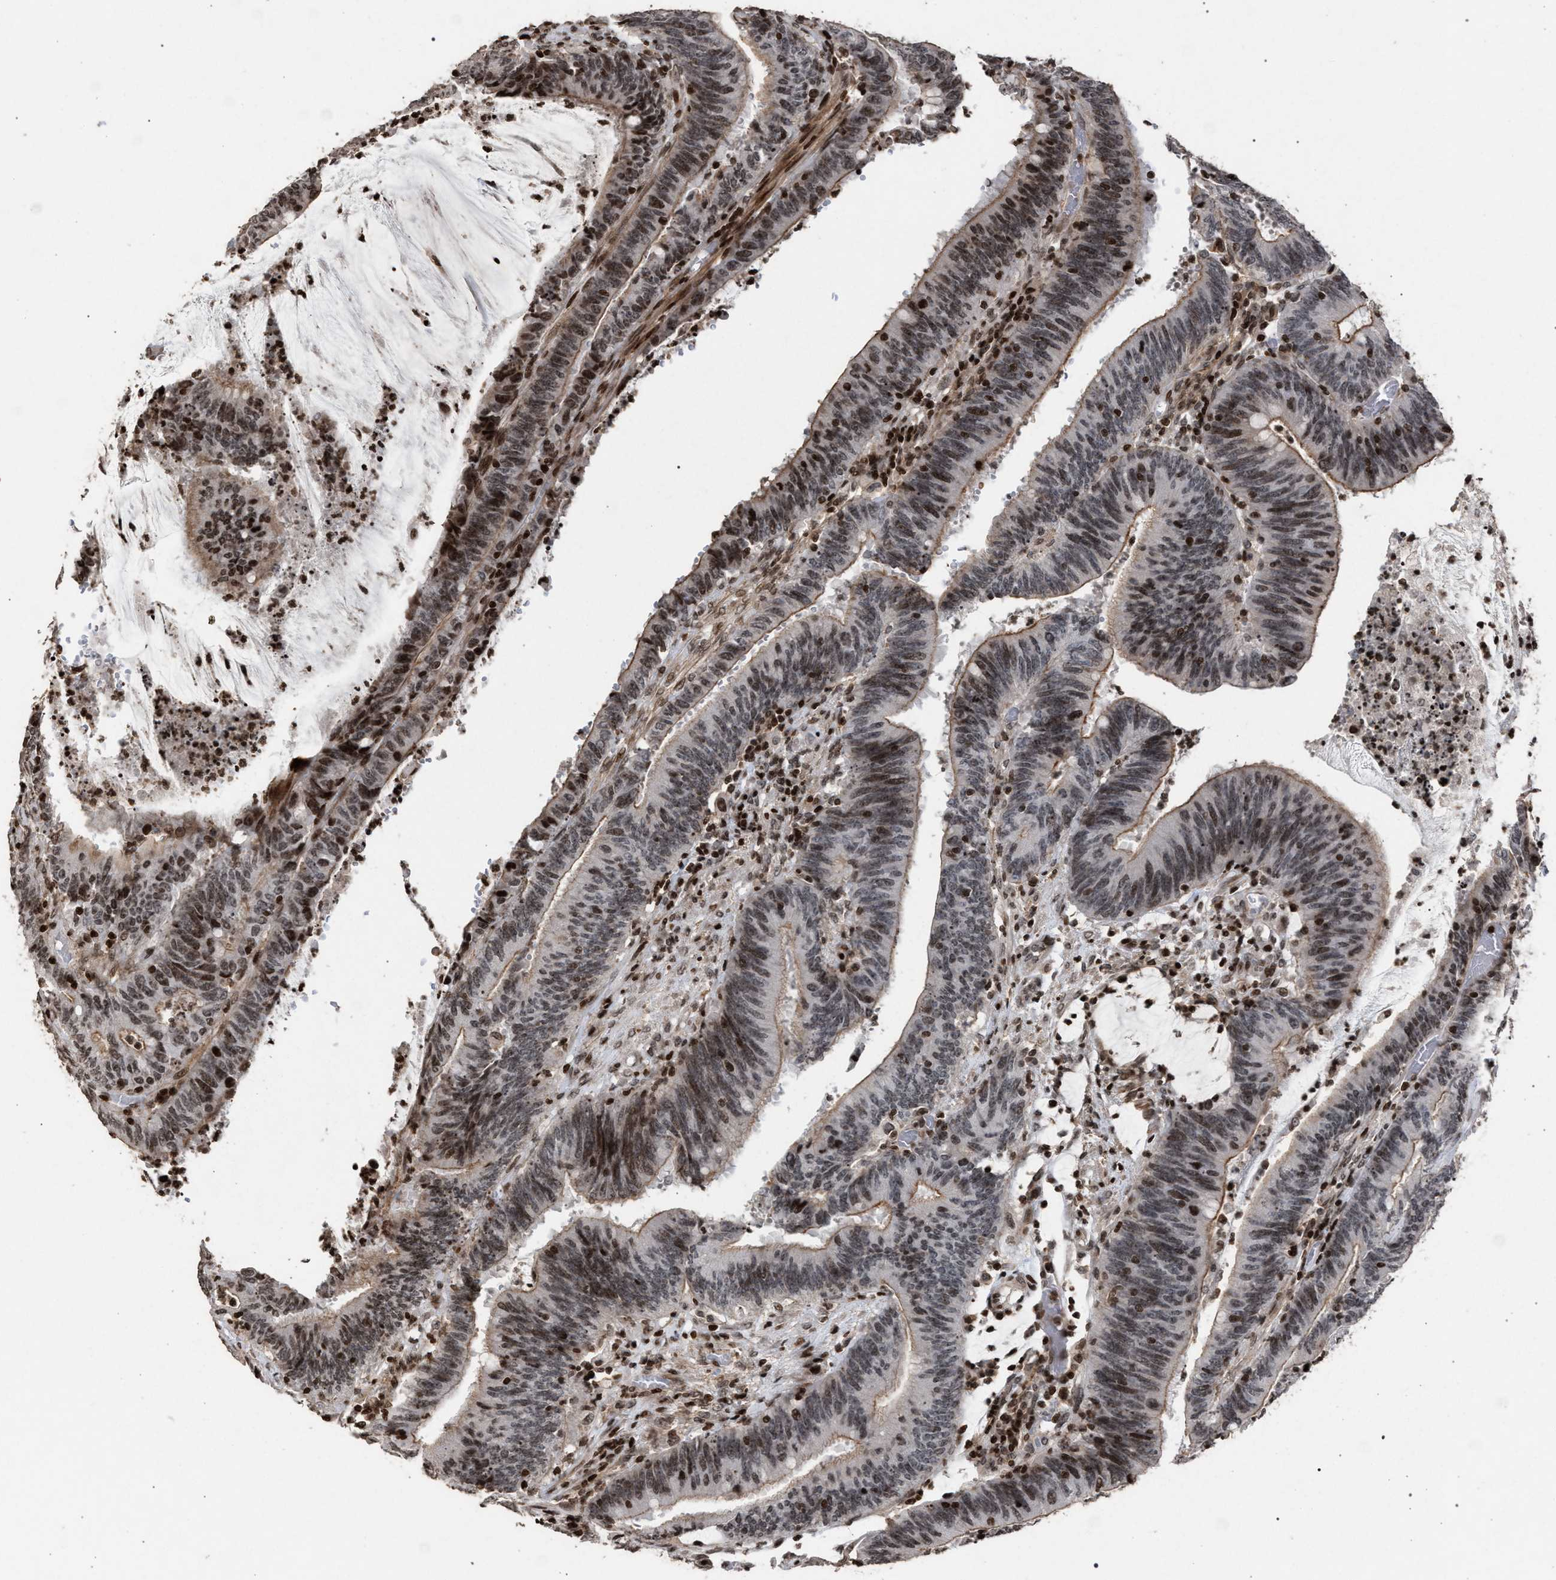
{"staining": {"intensity": "moderate", "quantity": ">75%", "location": "cytoplasmic/membranous,nuclear"}, "tissue": "colorectal cancer", "cell_type": "Tumor cells", "image_type": "cancer", "snomed": [{"axis": "morphology", "description": "Adenocarcinoma, NOS"}, {"axis": "topography", "description": "Rectum"}], "caption": "A histopathology image showing moderate cytoplasmic/membranous and nuclear staining in about >75% of tumor cells in adenocarcinoma (colorectal), as visualized by brown immunohistochemical staining.", "gene": "FOXD3", "patient": {"sex": "female", "age": 66}}